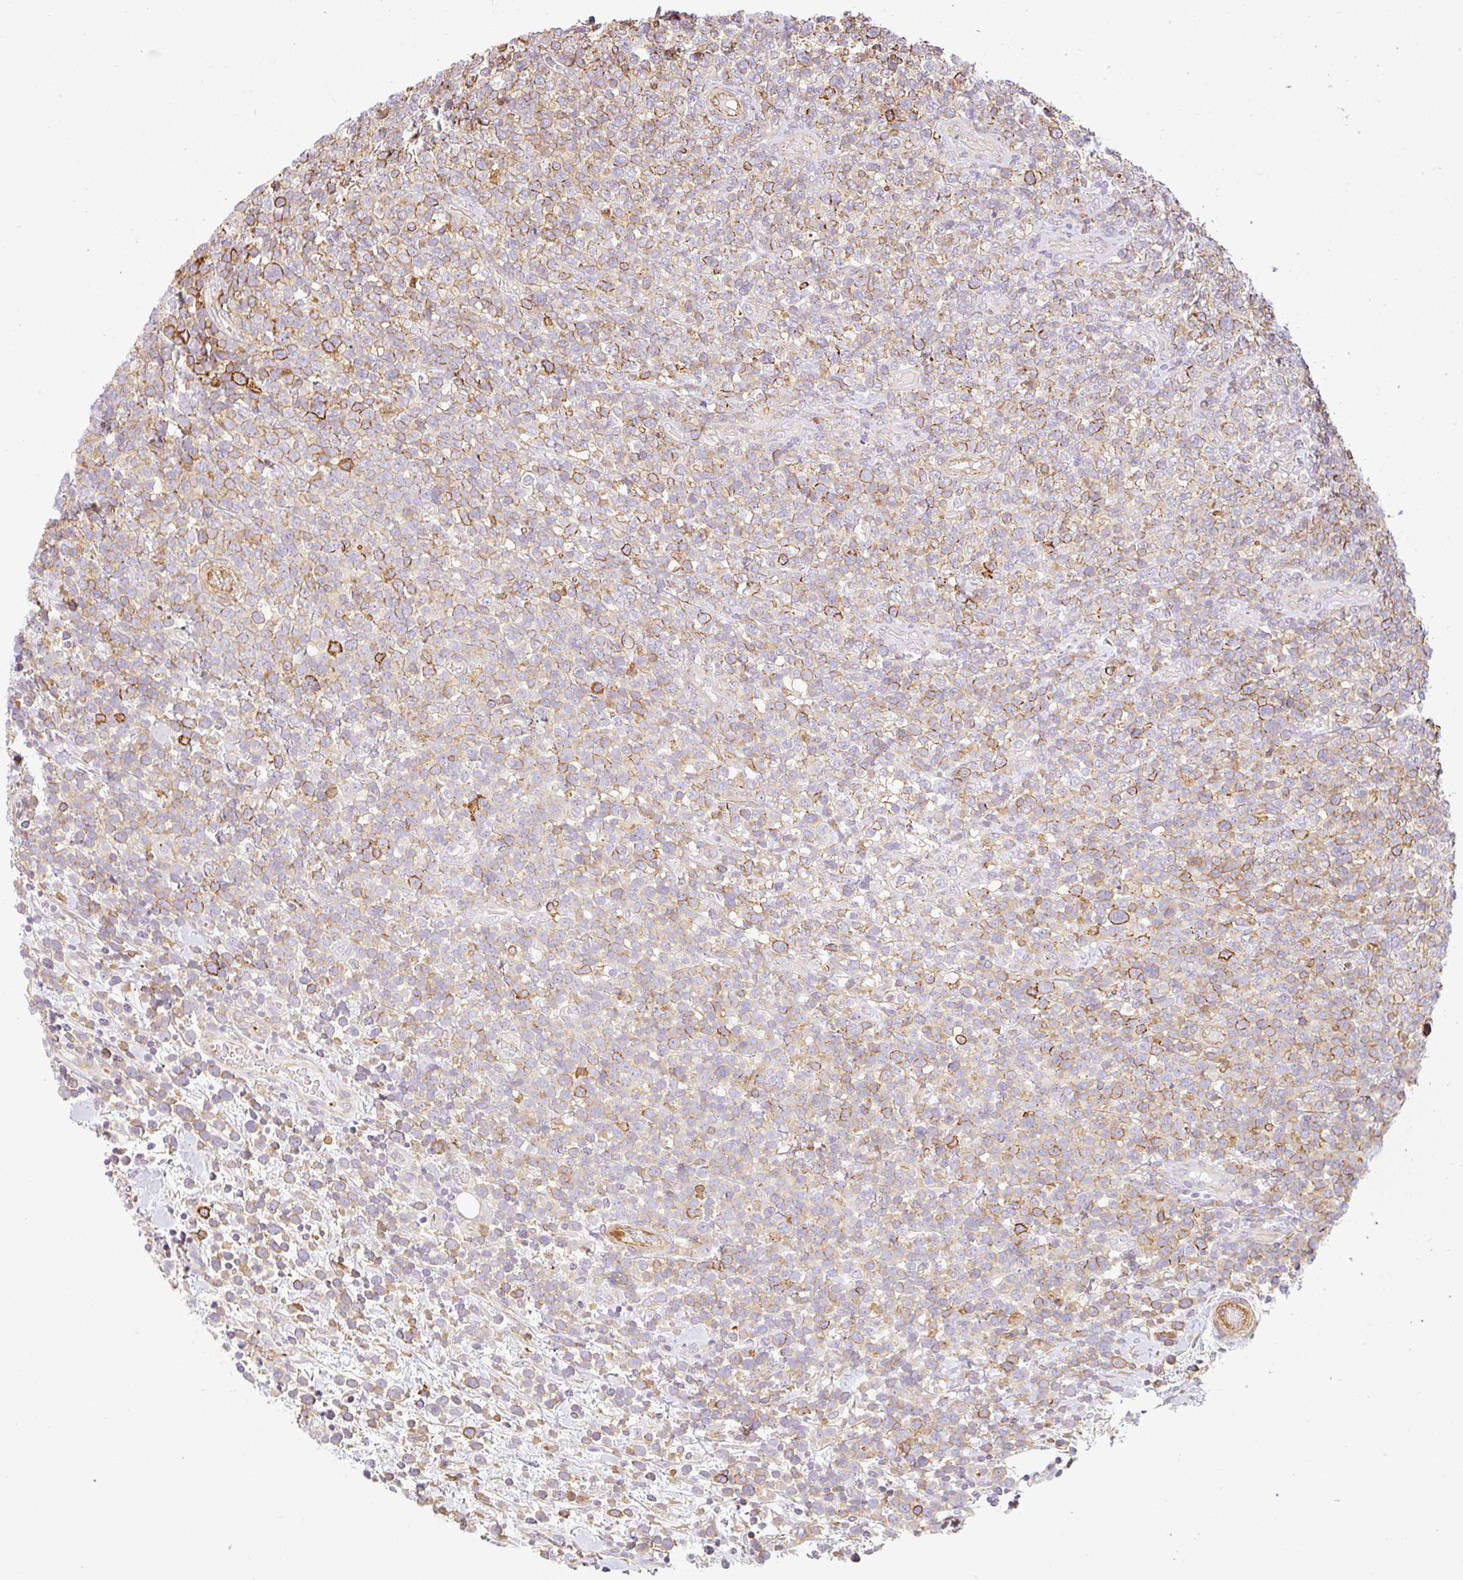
{"staining": {"intensity": "moderate", "quantity": "25%-75%", "location": "cytoplasmic/membranous"}, "tissue": "lymphoma", "cell_type": "Tumor cells", "image_type": "cancer", "snomed": [{"axis": "morphology", "description": "Malignant lymphoma, non-Hodgkin's type, High grade"}, {"axis": "topography", "description": "Soft tissue"}], "caption": "Immunohistochemical staining of human lymphoma displays medium levels of moderate cytoplasmic/membranous protein positivity in about 25%-75% of tumor cells.", "gene": "SULF1", "patient": {"sex": "female", "age": 56}}